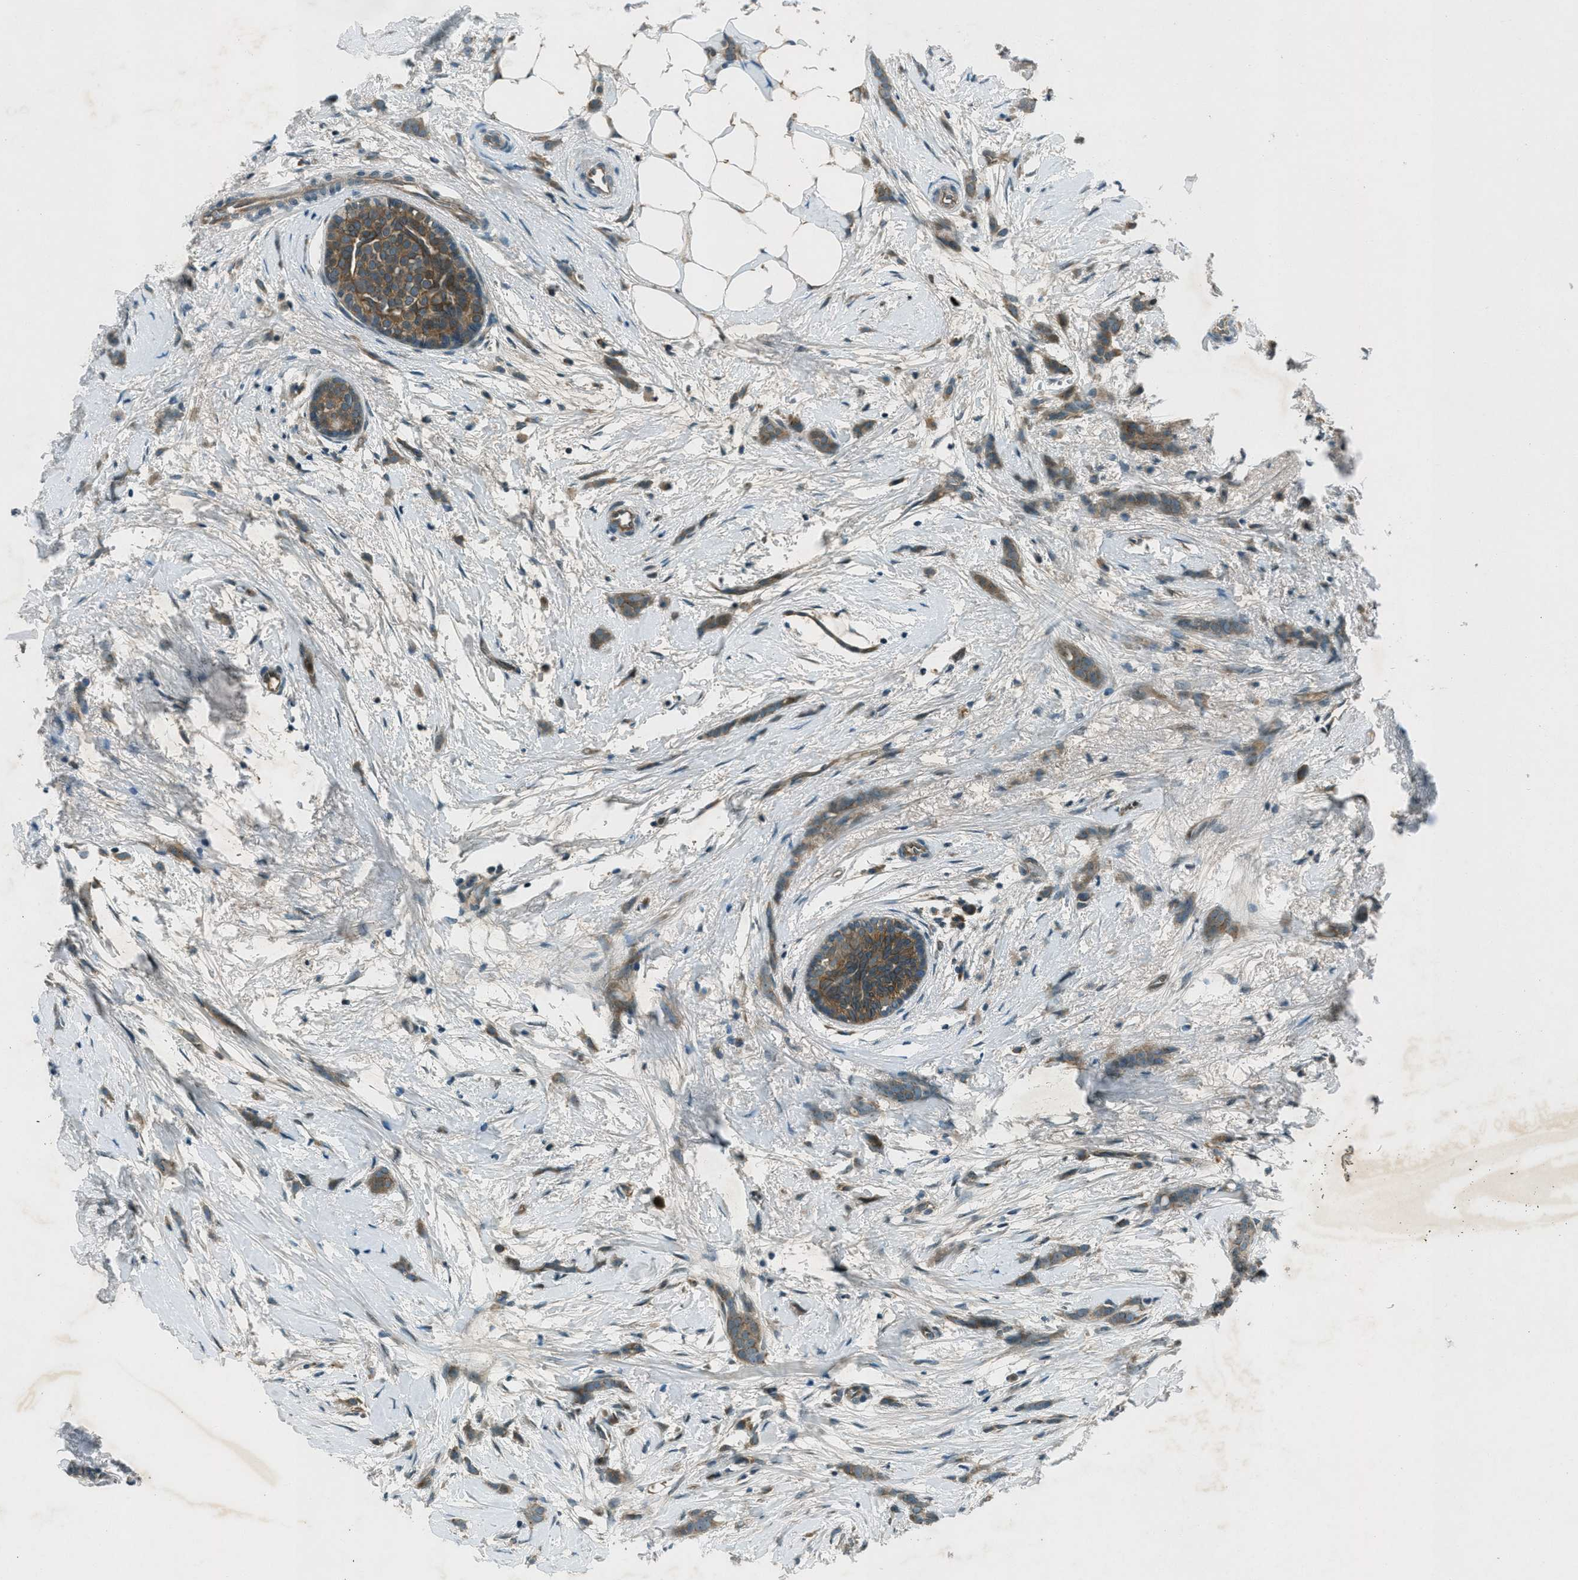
{"staining": {"intensity": "moderate", "quantity": ">75%", "location": "cytoplasmic/membranous"}, "tissue": "breast cancer", "cell_type": "Tumor cells", "image_type": "cancer", "snomed": [{"axis": "morphology", "description": "Lobular carcinoma, in situ"}, {"axis": "morphology", "description": "Lobular carcinoma"}, {"axis": "topography", "description": "Breast"}], "caption": "This image demonstrates immunohistochemistry (IHC) staining of human breast cancer (lobular carcinoma), with medium moderate cytoplasmic/membranous positivity in approximately >75% of tumor cells.", "gene": "STK11", "patient": {"sex": "female", "age": 41}}